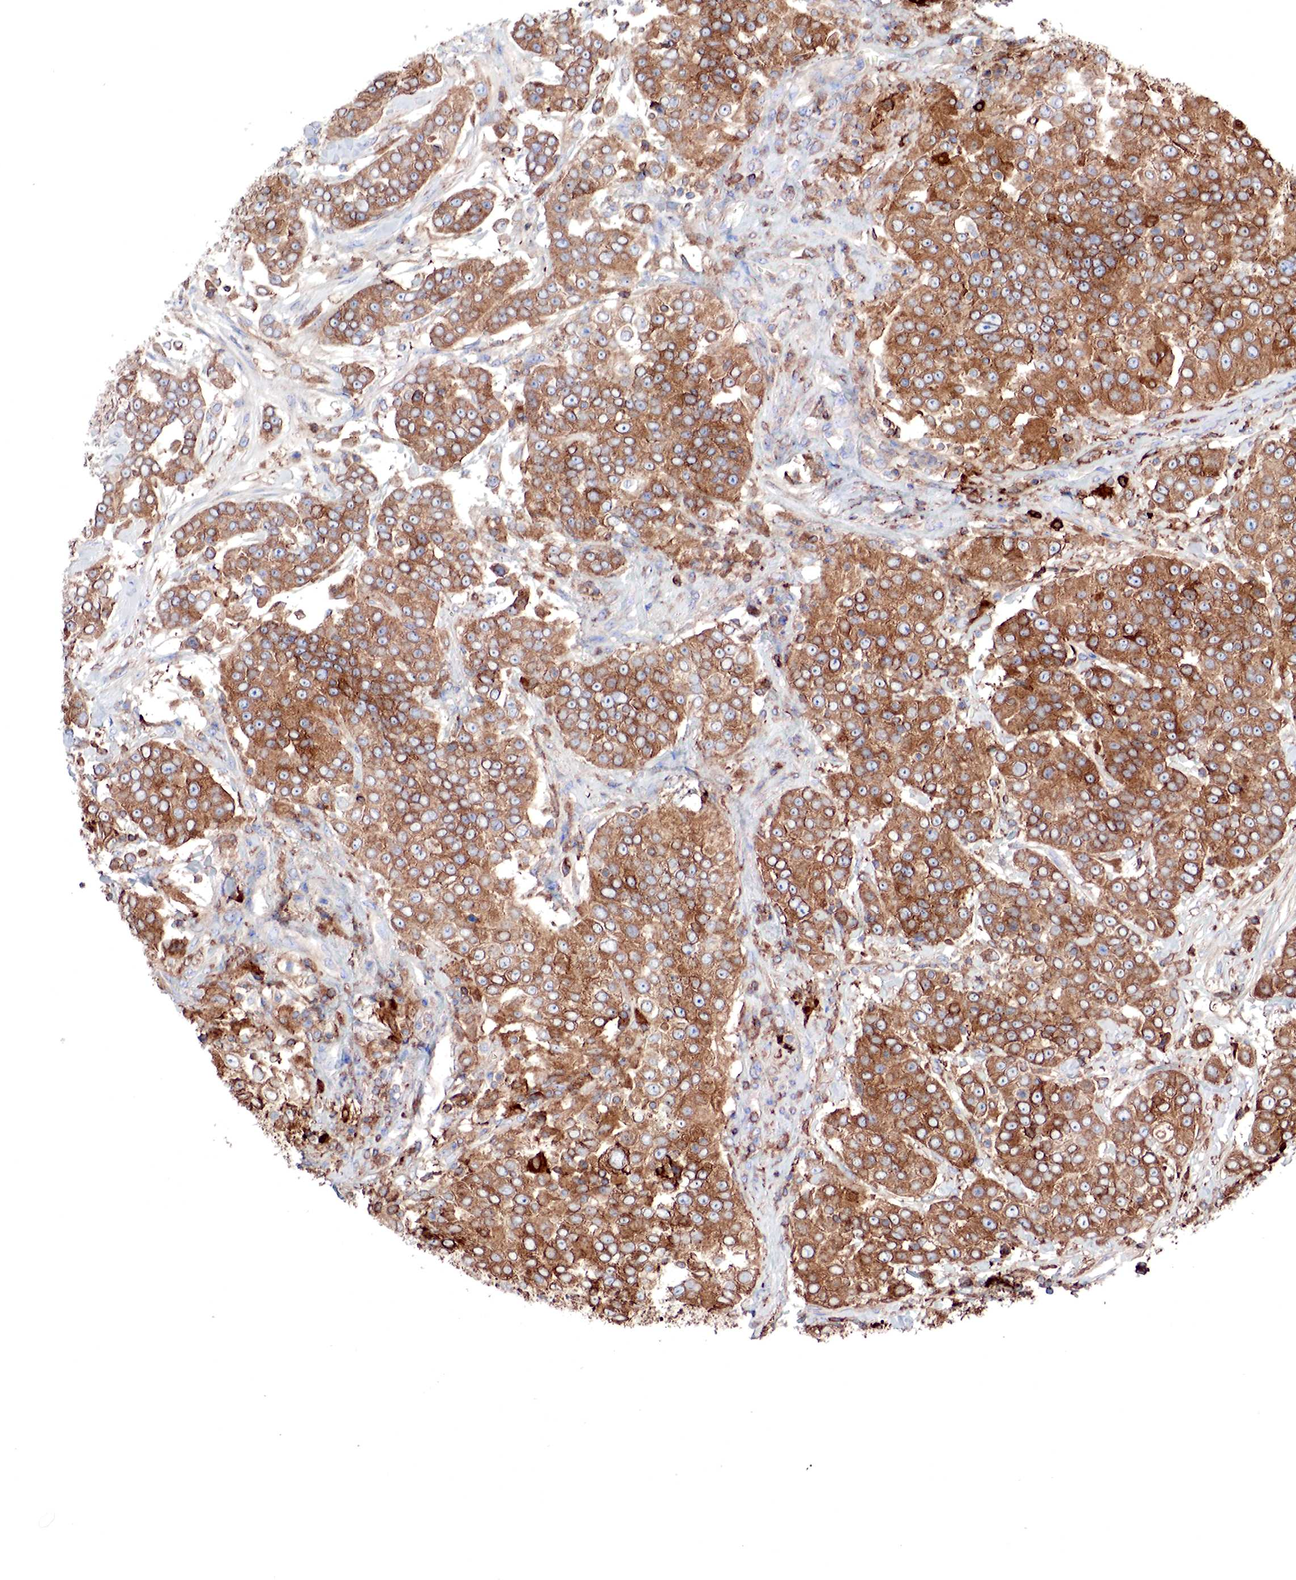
{"staining": {"intensity": "strong", "quantity": ">75%", "location": "cytoplasmic/membranous"}, "tissue": "urothelial cancer", "cell_type": "Tumor cells", "image_type": "cancer", "snomed": [{"axis": "morphology", "description": "Urothelial carcinoma, High grade"}, {"axis": "topography", "description": "Urinary bladder"}], "caption": "Protein expression analysis of human urothelial cancer reveals strong cytoplasmic/membranous expression in about >75% of tumor cells.", "gene": "G6PD", "patient": {"sex": "female", "age": 80}}